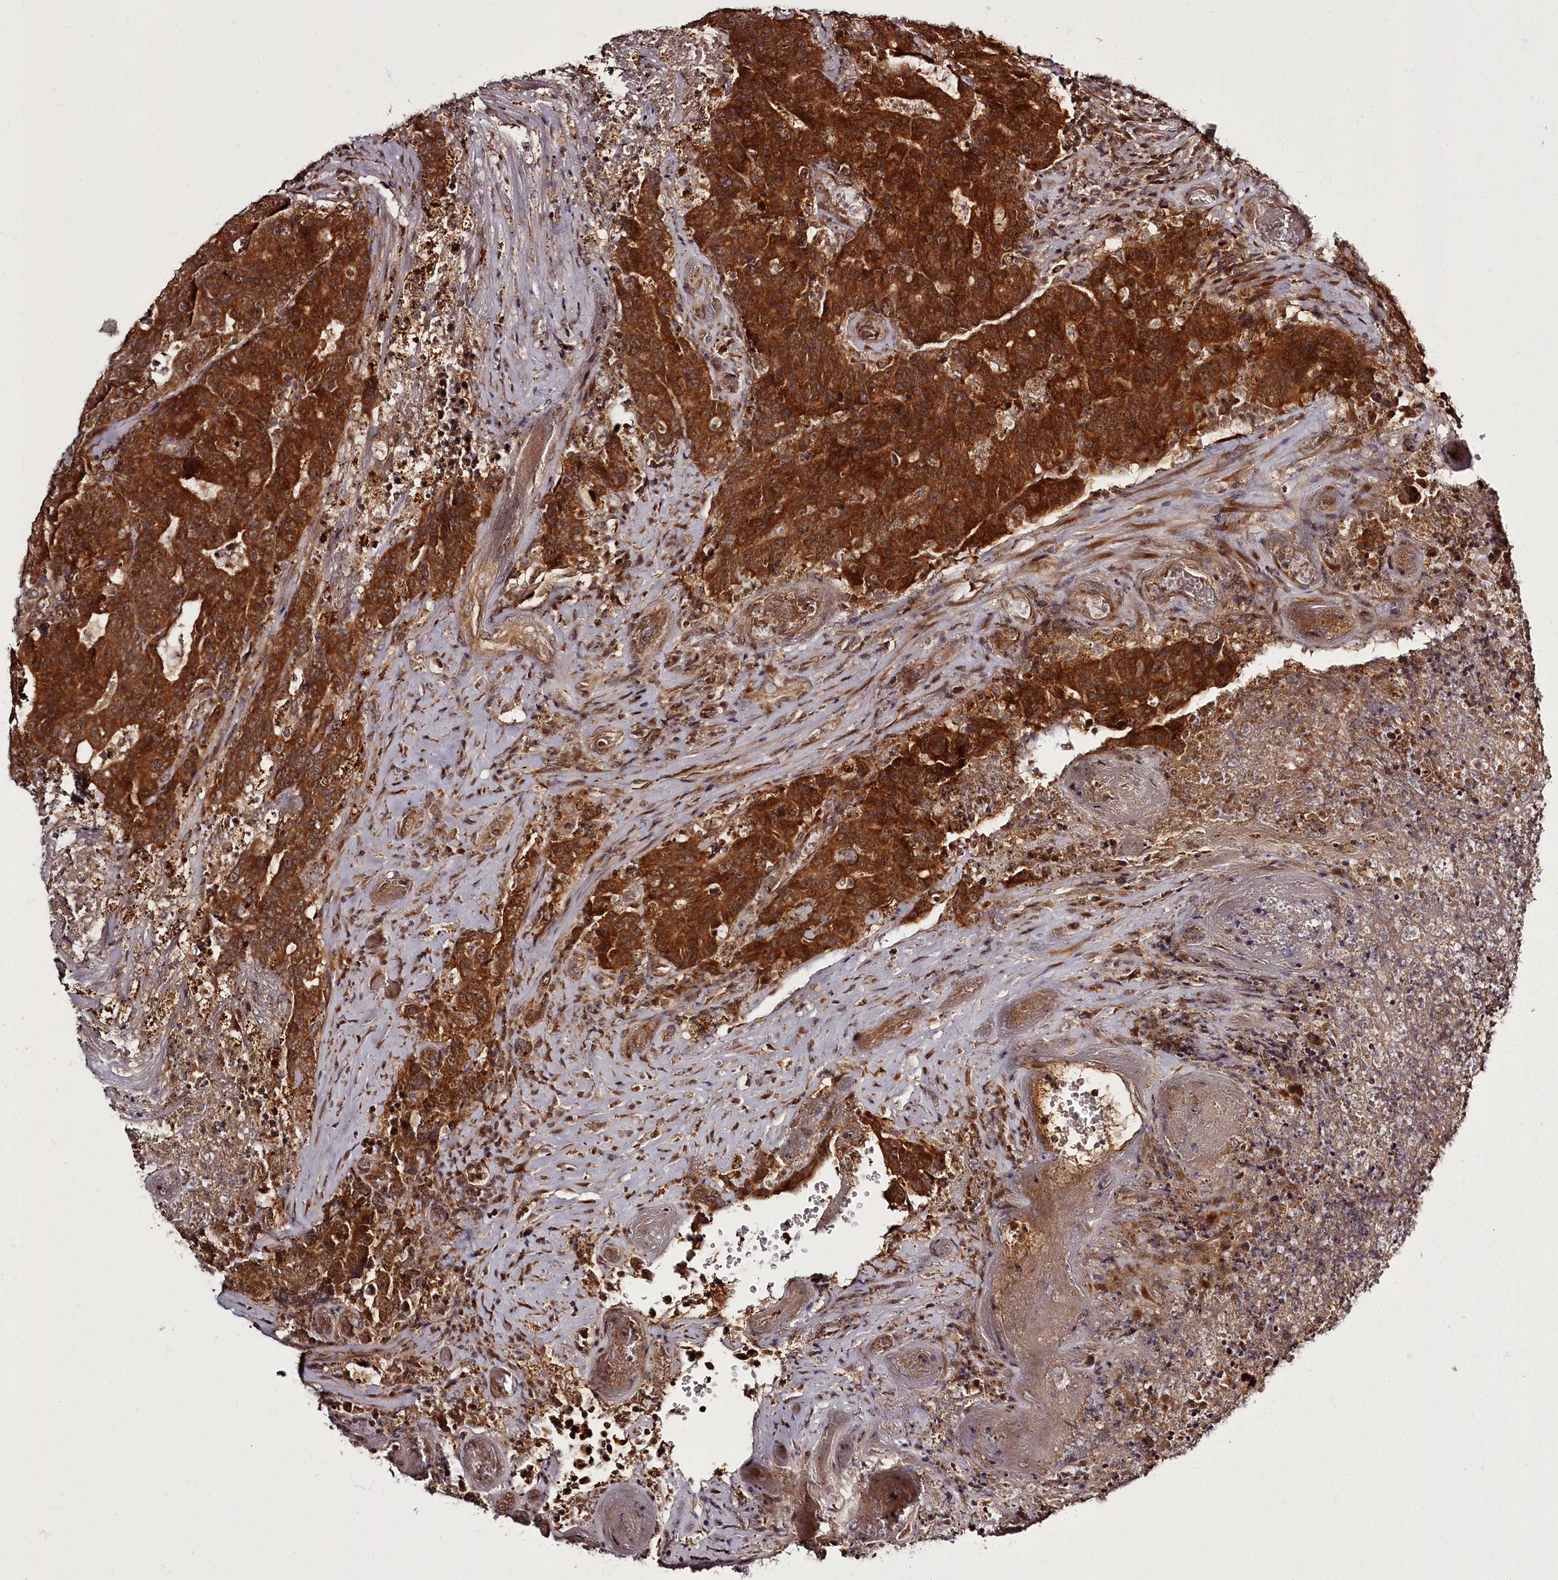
{"staining": {"intensity": "strong", "quantity": ">75%", "location": "cytoplasmic/membranous"}, "tissue": "colorectal cancer", "cell_type": "Tumor cells", "image_type": "cancer", "snomed": [{"axis": "morphology", "description": "Adenocarcinoma, NOS"}, {"axis": "topography", "description": "Colon"}], "caption": "This photomicrograph displays adenocarcinoma (colorectal) stained with IHC to label a protein in brown. The cytoplasmic/membranous of tumor cells show strong positivity for the protein. Nuclei are counter-stained blue.", "gene": "PCBP2", "patient": {"sex": "female", "age": 75}}